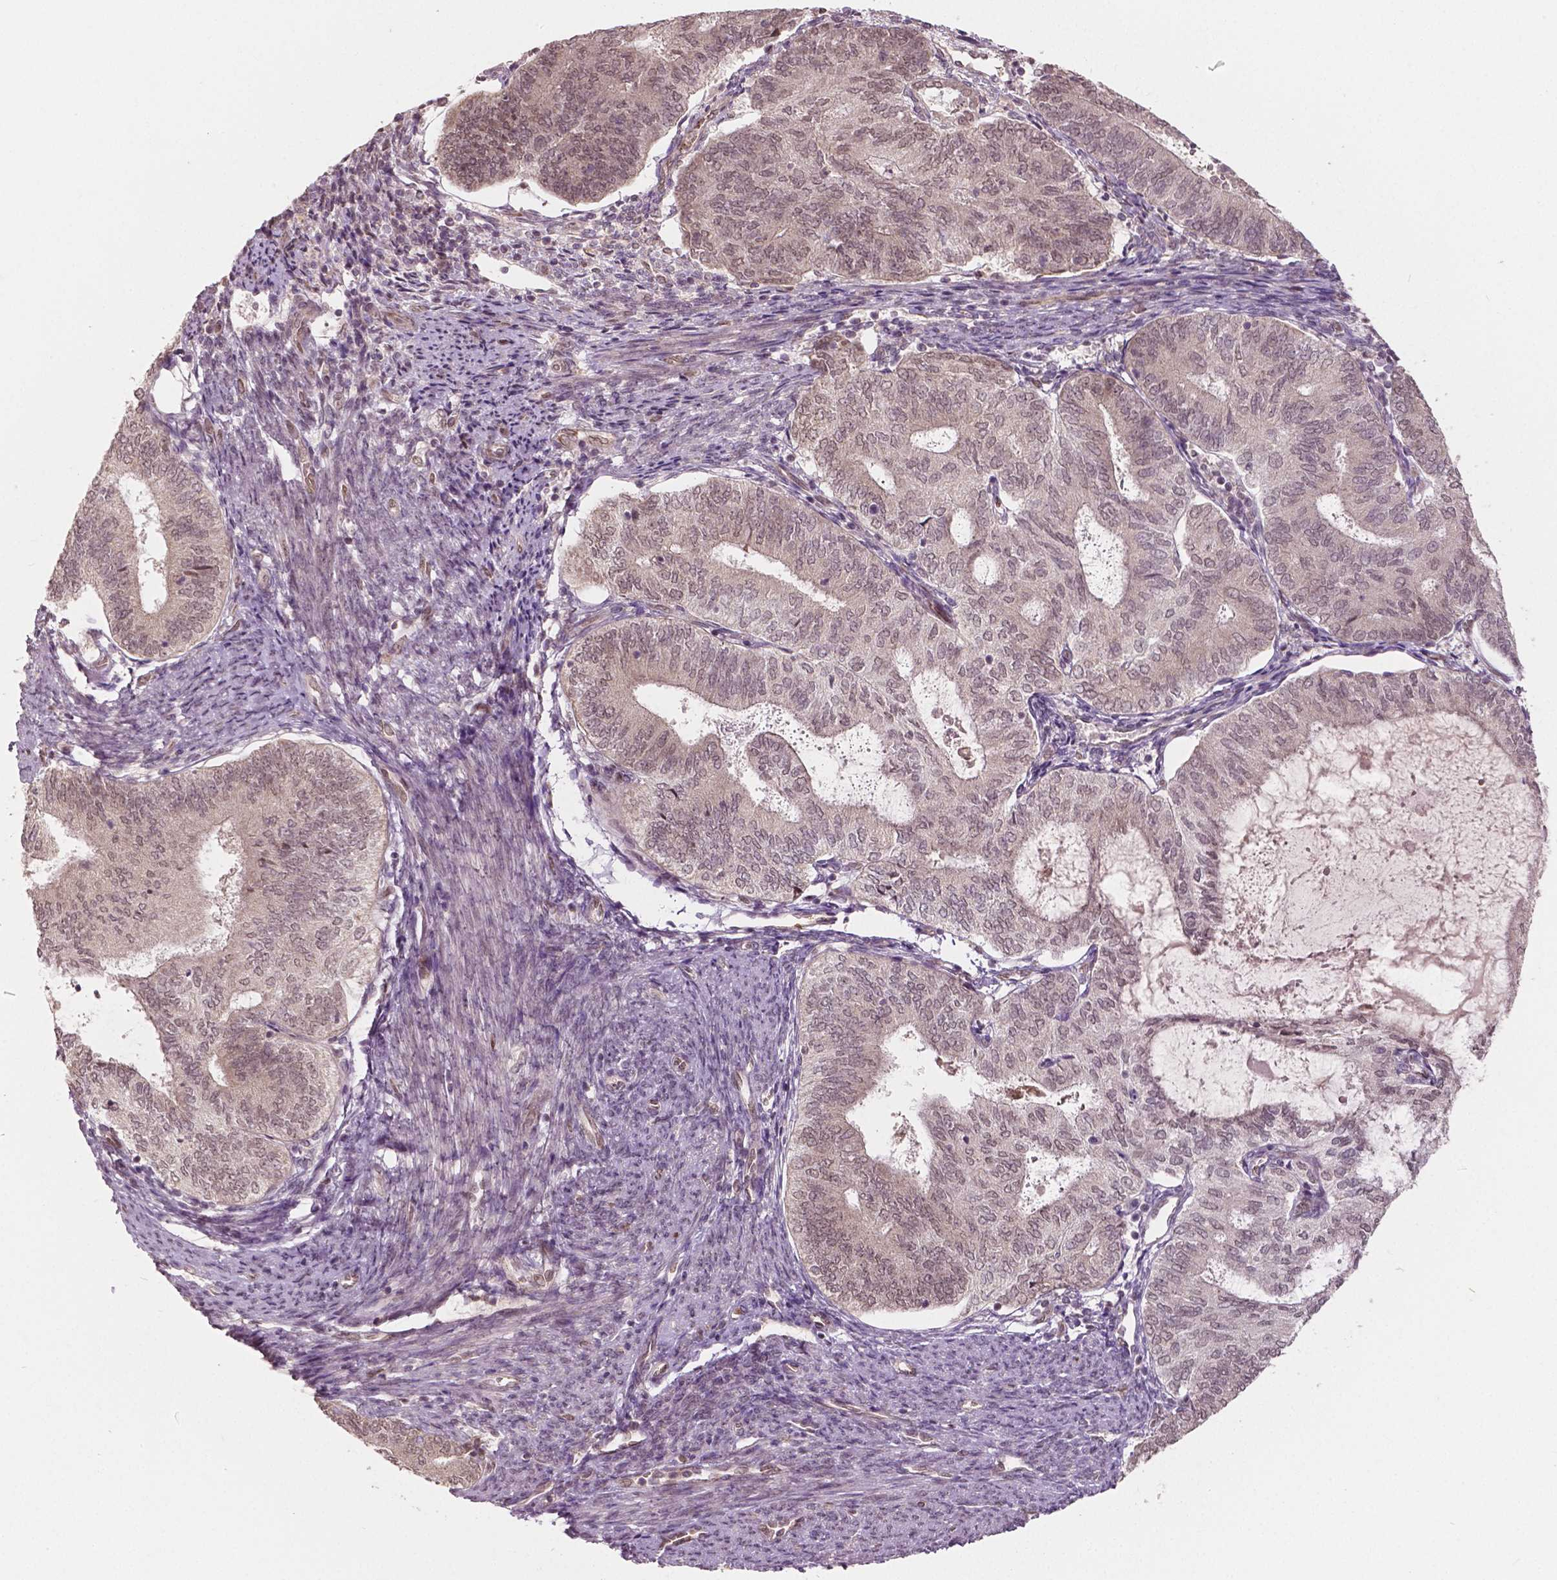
{"staining": {"intensity": "negative", "quantity": "none", "location": "none"}, "tissue": "endometrial cancer", "cell_type": "Tumor cells", "image_type": "cancer", "snomed": [{"axis": "morphology", "description": "Adenocarcinoma, NOS"}, {"axis": "topography", "description": "Endometrium"}], "caption": "A high-resolution photomicrograph shows immunohistochemistry staining of adenocarcinoma (endometrial), which reveals no significant staining in tumor cells.", "gene": "HMBOX1", "patient": {"sex": "female", "age": 65}}